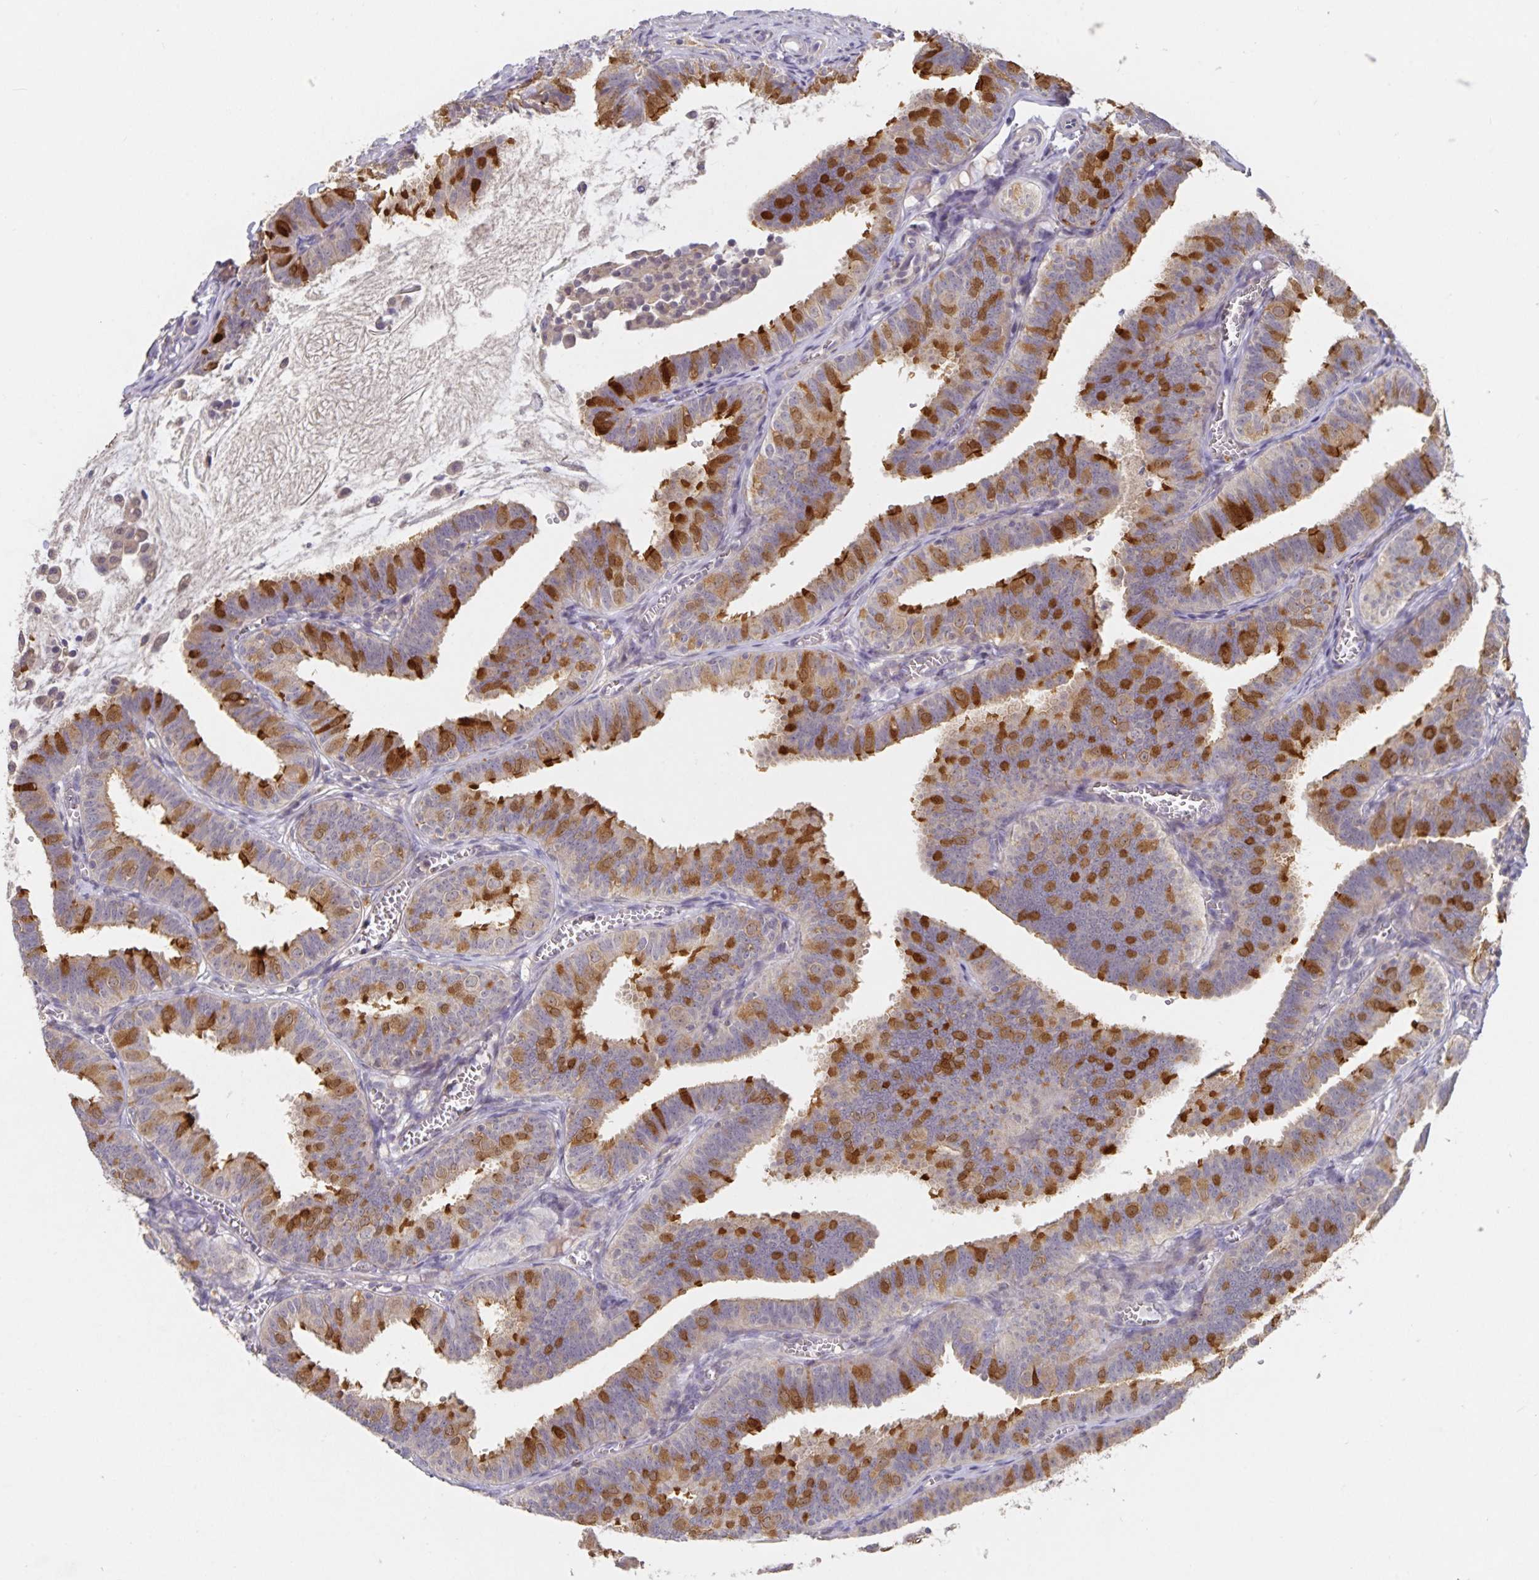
{"staining": {"intensity": "strong", "quantity": "25%-75%", "location": "cytoplasmic/membranous"}, "tissue": "fallopian tube", "cell_type": "Glandular cells", "image_type": "normal", "snomed": [{"axis": "morphology", "description": "Normal tissue, NOS"}, {"axis": "topography", "description": "Fallopian tube"}], "caption": "Strong cytoplasmic/membranous expression for a protein is seen in approximately 25%-75% of glandular cells of unremarkable fallopian tube using IHC.", "gene": "HEPN1", "patient": {"sex": "female", "age": 25}}